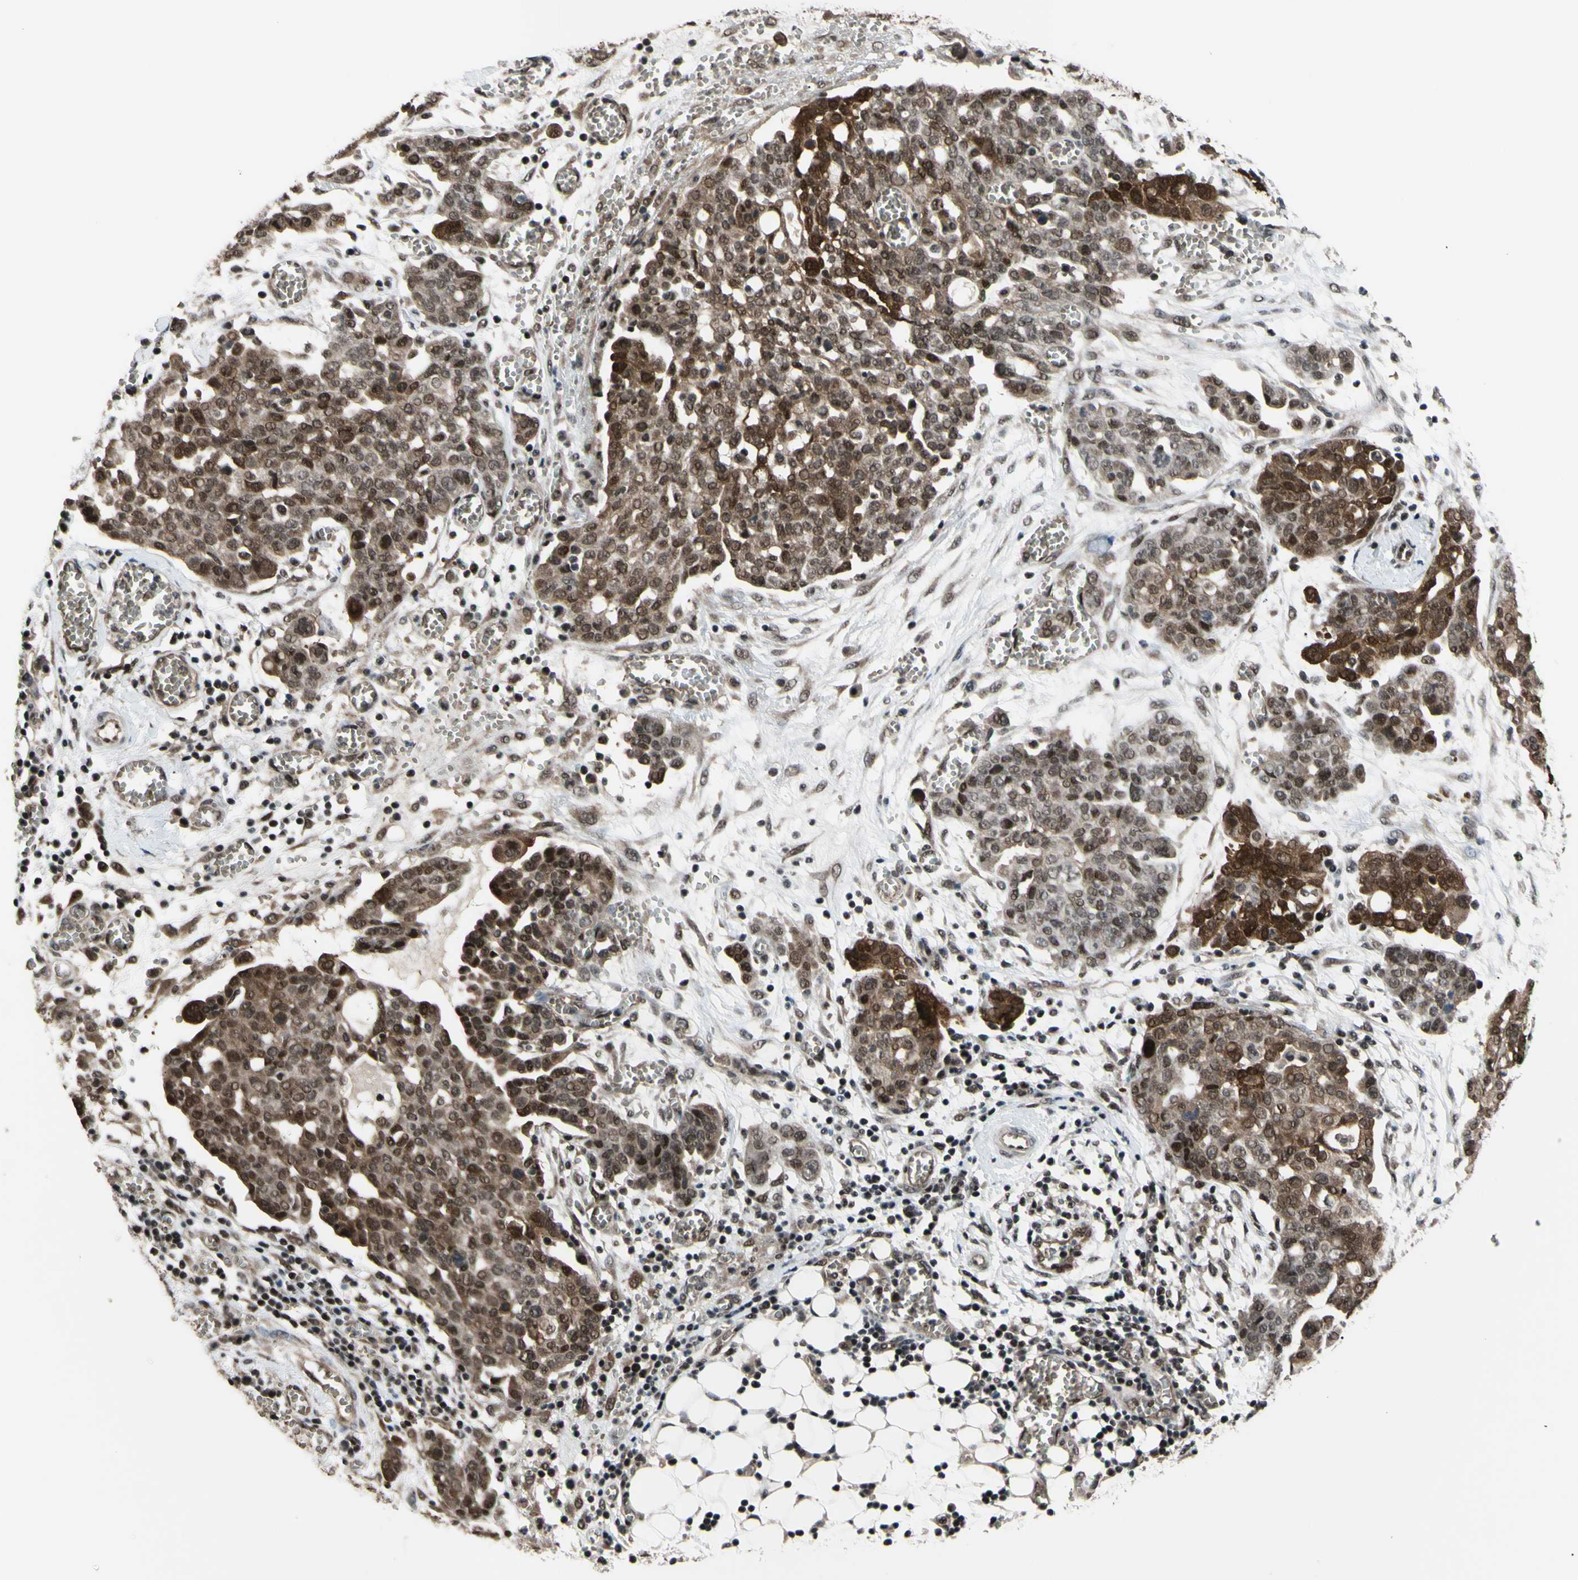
{"staining": {"intensity": "moderate", "quantity": ">75%", "location": "cytoplasmic/membranous,nuclear"}, "tissue": "ovarian cancer", "cell_type": "Tumor cells", "image_type": "cancer", "snomed": [{"axis": "morphology", "description": "Cystadenocarcinoma, serous, NOS"}, {"axis": "topography", "description": "Soft tissue"}, {"axis": "topography", "description": "Ovary"}], "caption": "Ovarian cancer stained for a protein (brown) shows moderate cytoplasmic/membranous and nuclear positive staining in about >75% of tumor cells.", "gene": "THAP12", "patient": {"sex": "female", "age": 57}}